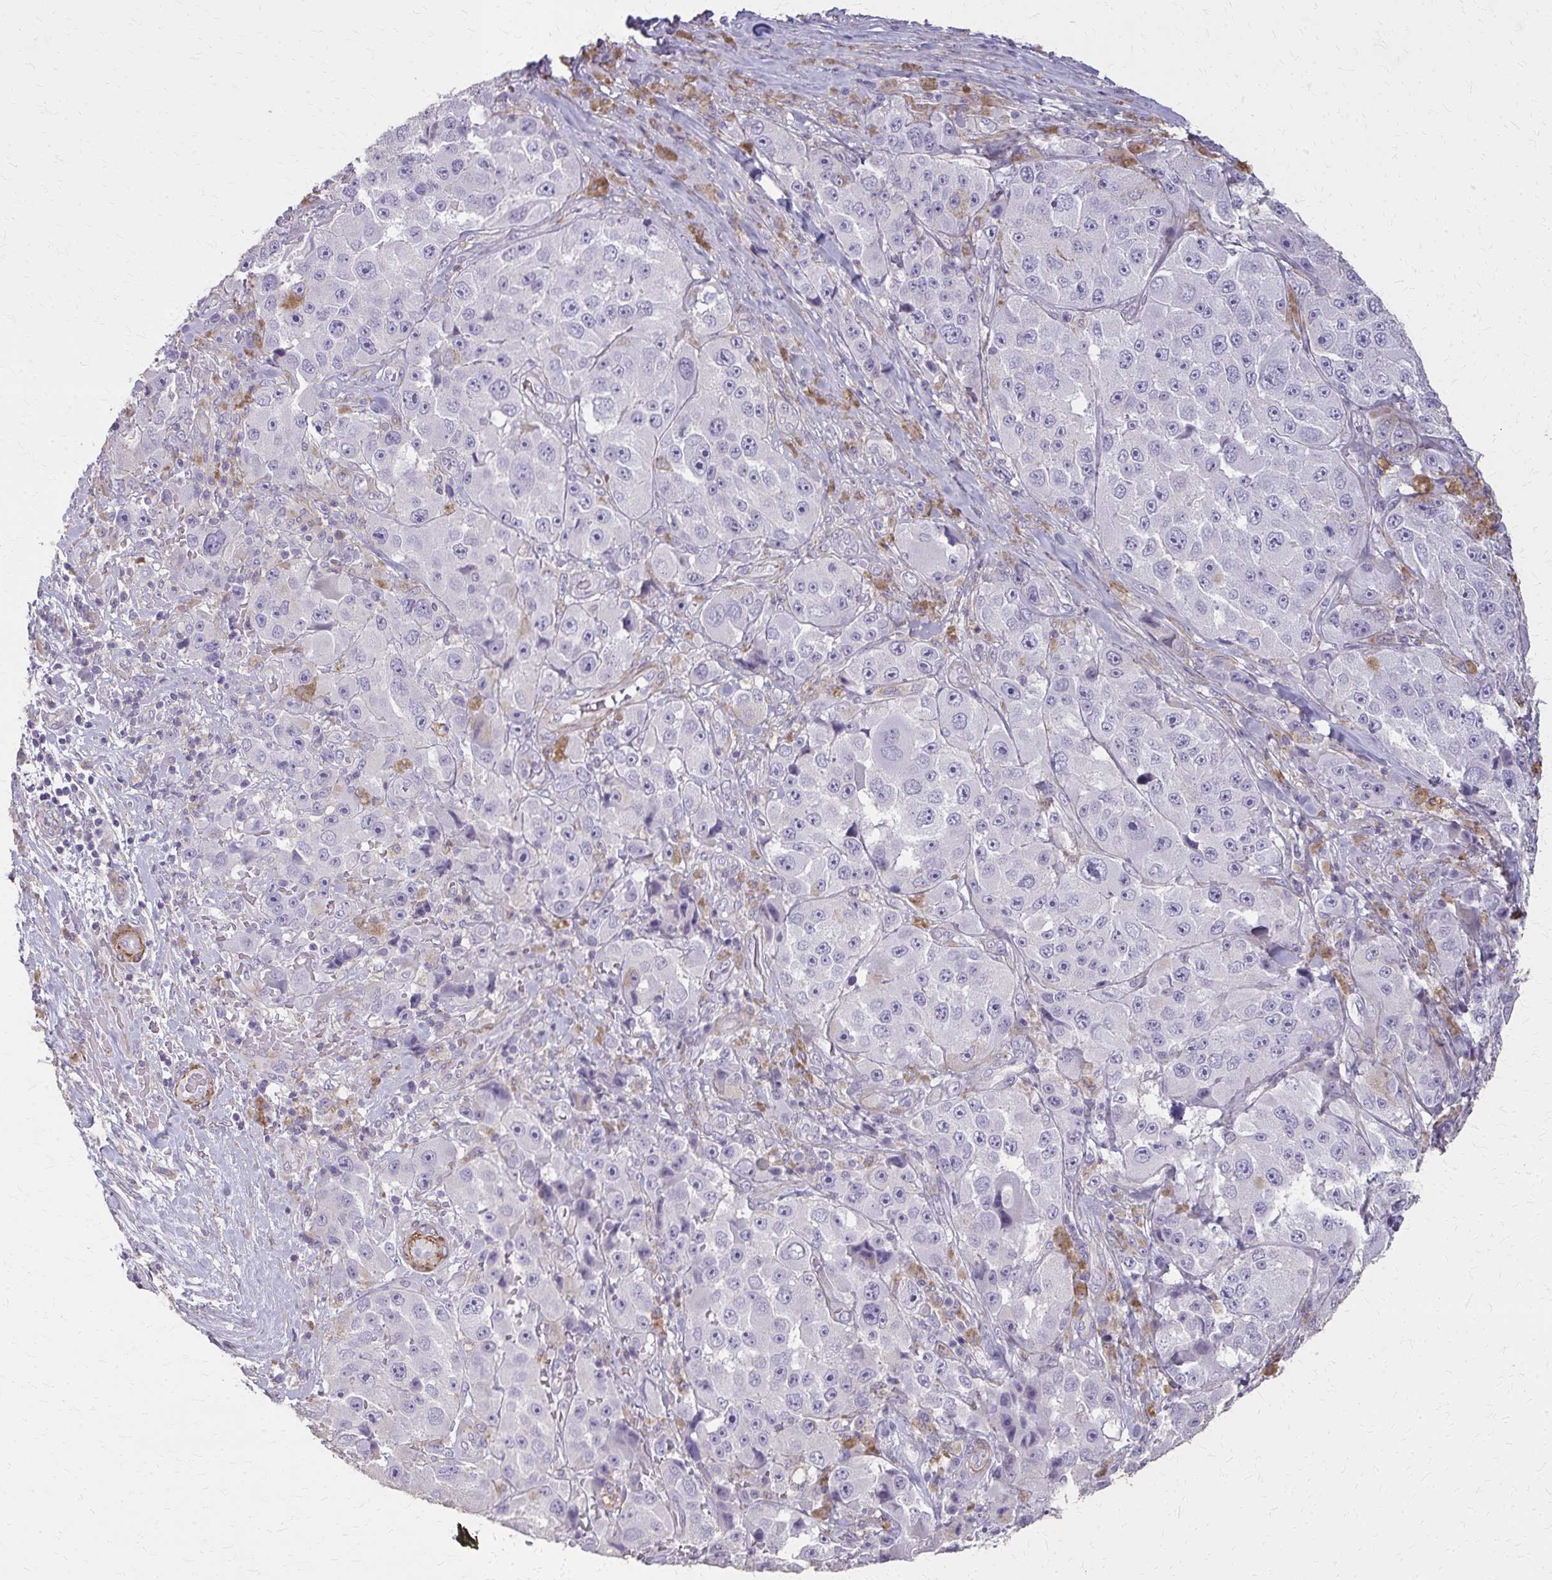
{"staining": {"intensity": "negative", "quantity": "none", "location": "none"}, "tissue": "melanoma", "cell_type": "Tumor cells", "image_type": "cancer", "snomed": [{"axis": "morphology", "description": "Malignant melanoma, Metastatic site"}, {"axis": "topography", "description": "Lymph node"}], "caption": "Immunohistochemistry of malignant melanoma (metastatic site) demonstrates no positivity in tumor cells.", "gene": "TENM4", "patient": {"sex": "male", "age": 62}}